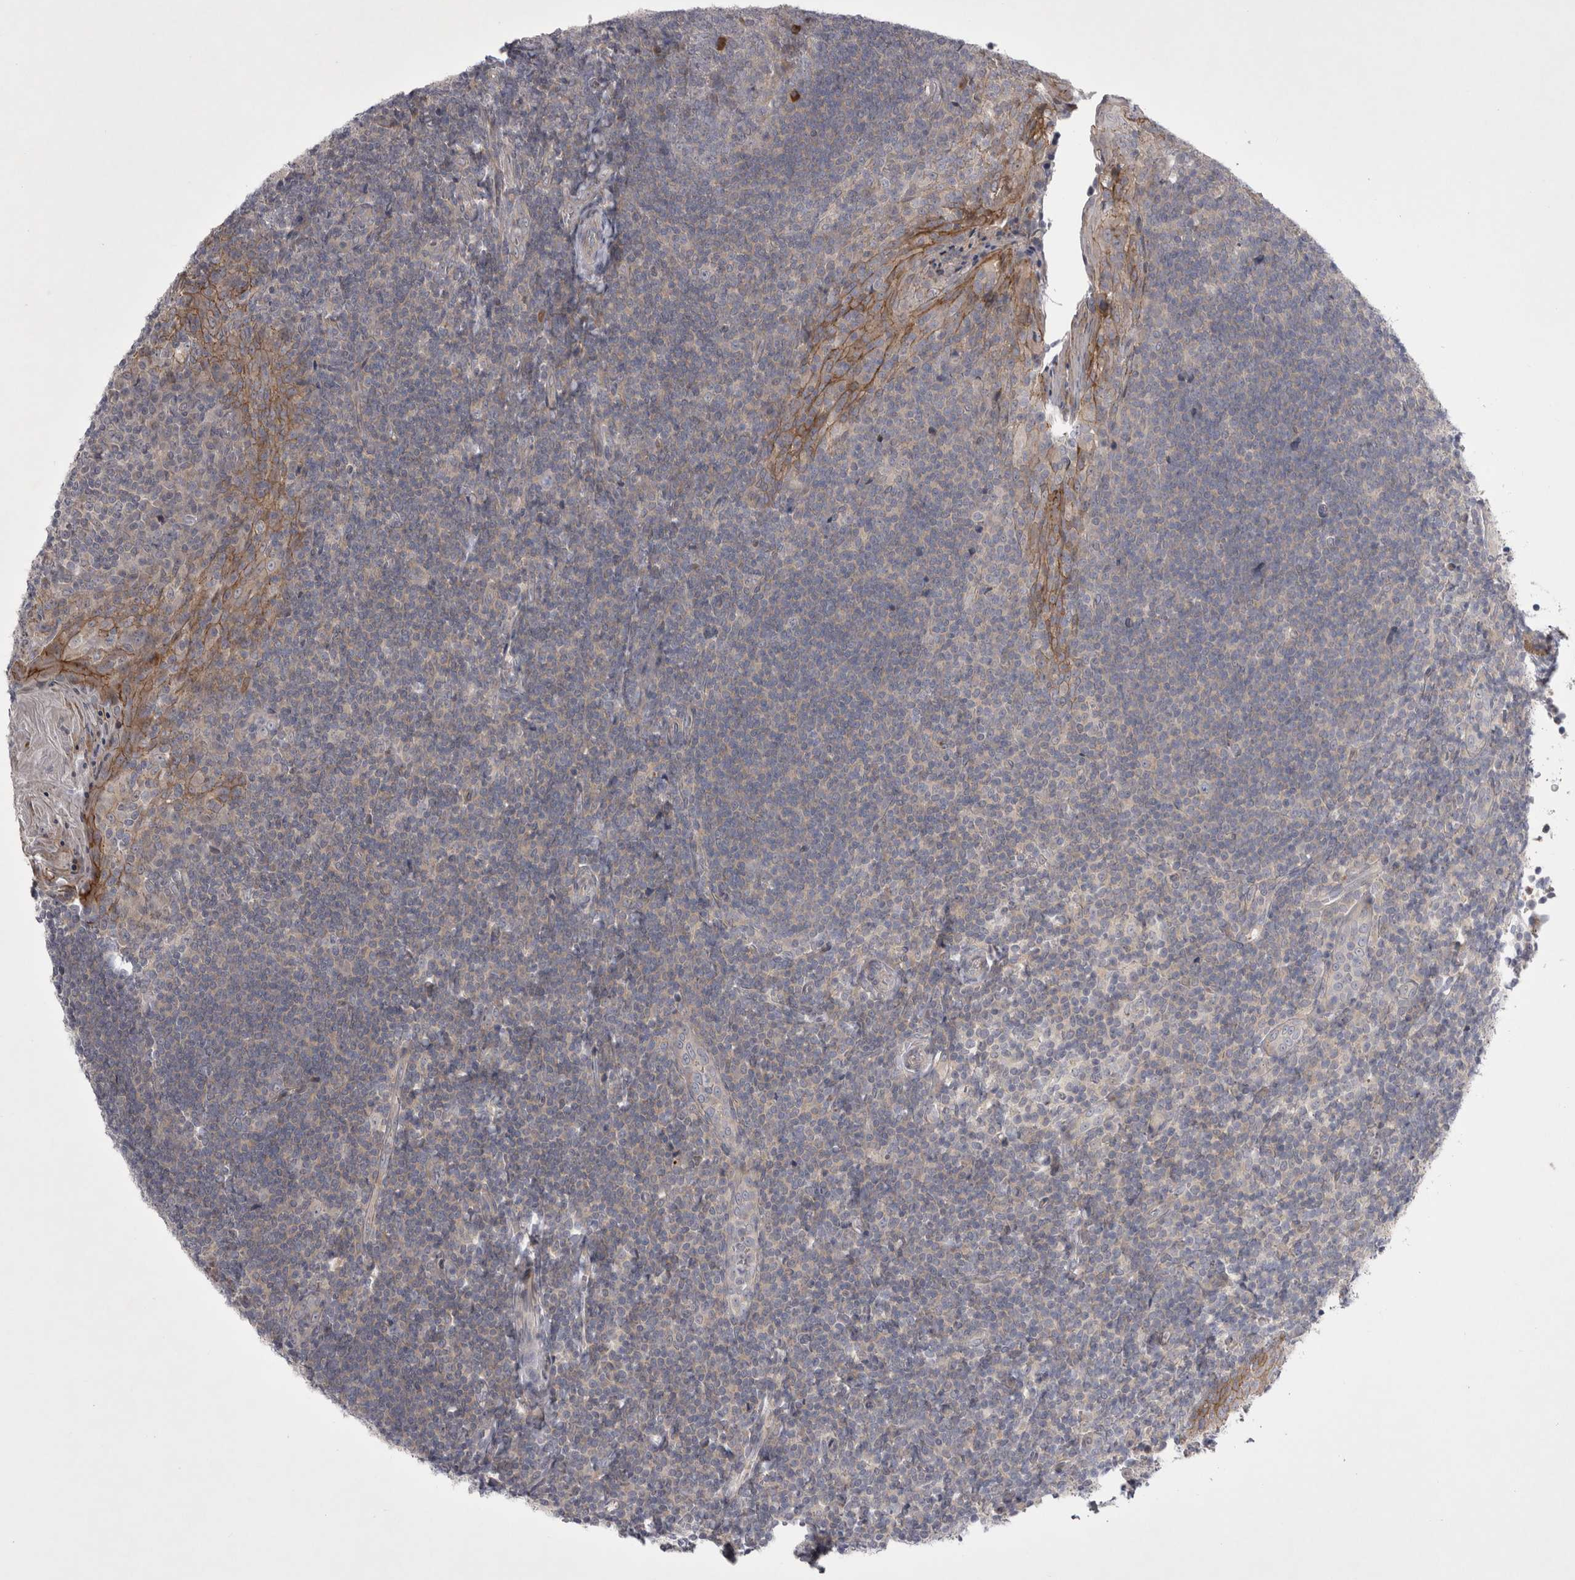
{"staining": {"intensity": "negative", "quantity": "none", "location": "none"}, "tissue": "tonsil", "cell_type": "Germinal center cells", "image_type": "normal", "snomed": [{"axis": "morphology", "description": "Normal tissue, NOS"}, {"axis": "topography", "description": "Tonsil"}], "caption": "A histopathology image of human tonsil is negative for staining in germinal center cells.", "gene": "NENF", "patient": {"sex": "male", "age": 27}}